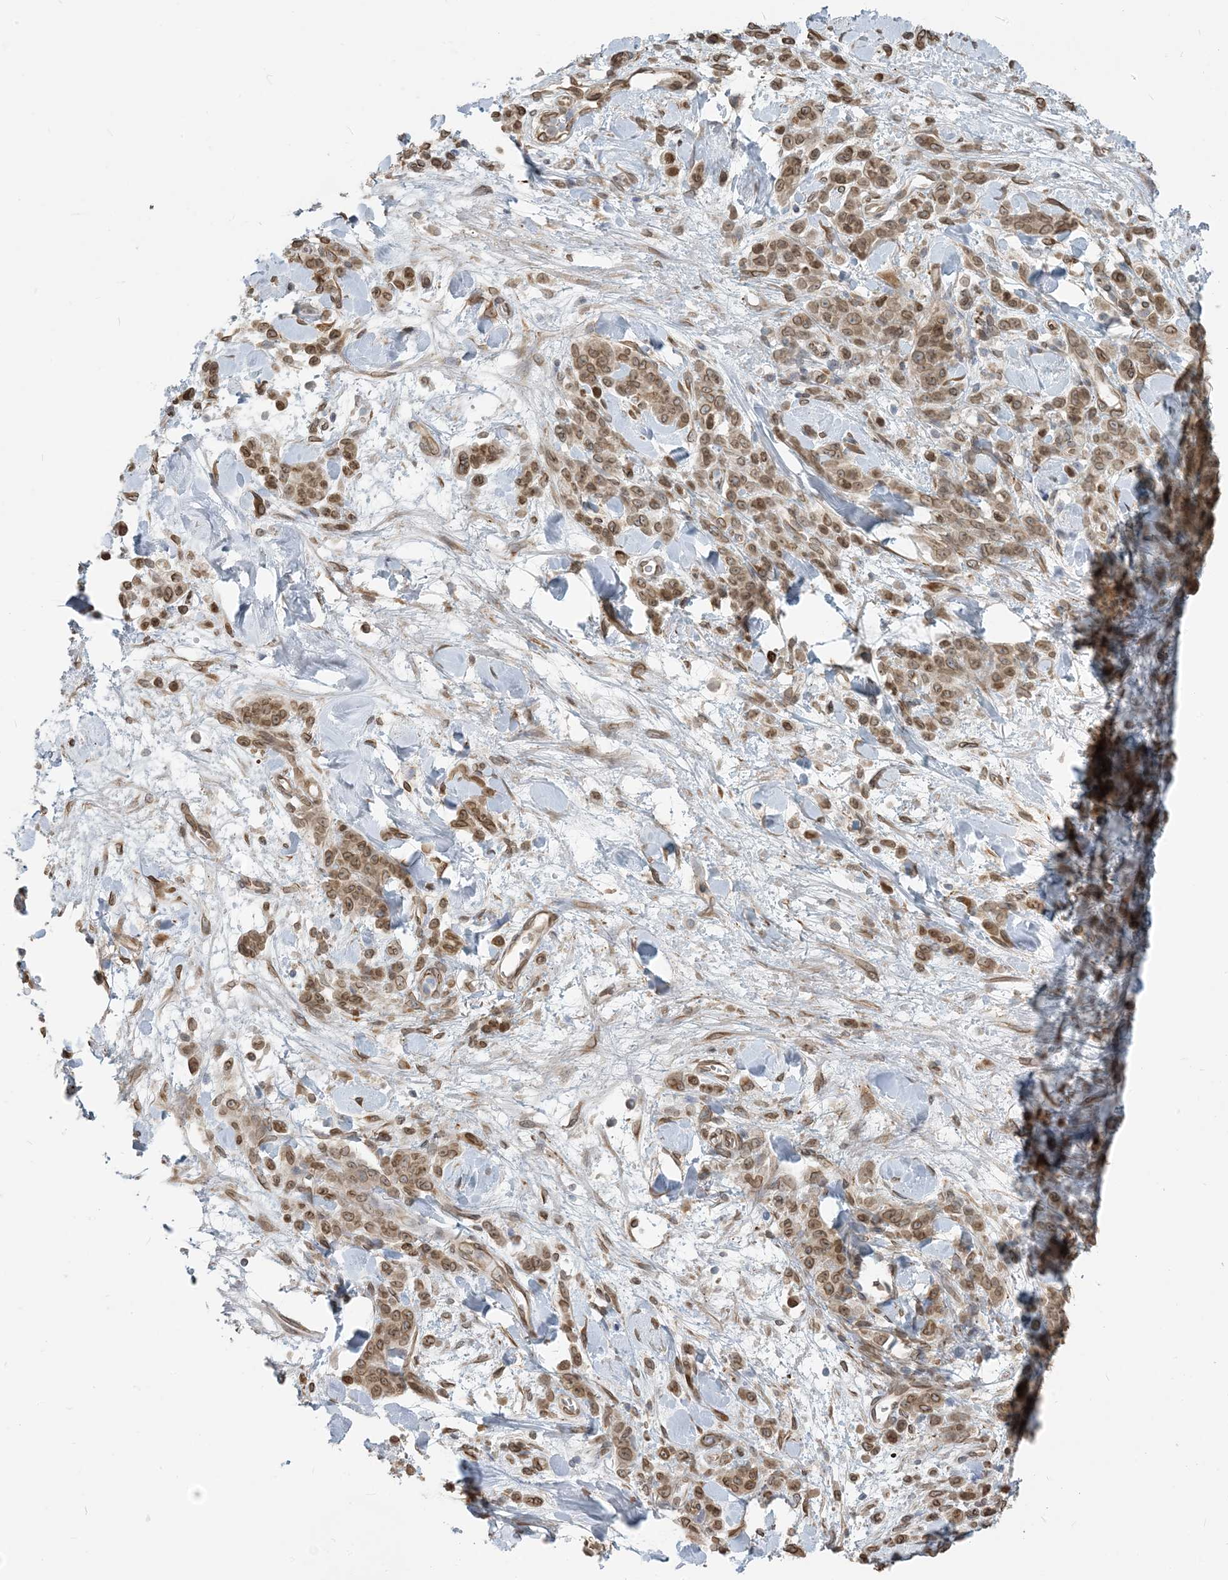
{"staining": {"intensity": "moderate", "quantity": ">75%", "location": "cytoplasmic/membranous,nuclear"}, "tissue": "stomach cancer", "cell_type": "Tumor cells", "image_type": "cancer", "snomed": [{"axis": "morphology", "description": "Normal tissue, NOS"}, {"axis": "morphology", "description": "Adenocarcinoma, NOS"}, {"axis": "topography", "description": "Stomach"}], "caption": "Protein staining shows moderate cytoplasmic/membranous and nuclear expression in approximately >75% of tumor cells in stomach cancer (adenocarcinoma).", "gene": "WWP1", "patient": {"sex": "male", "age": 82}}